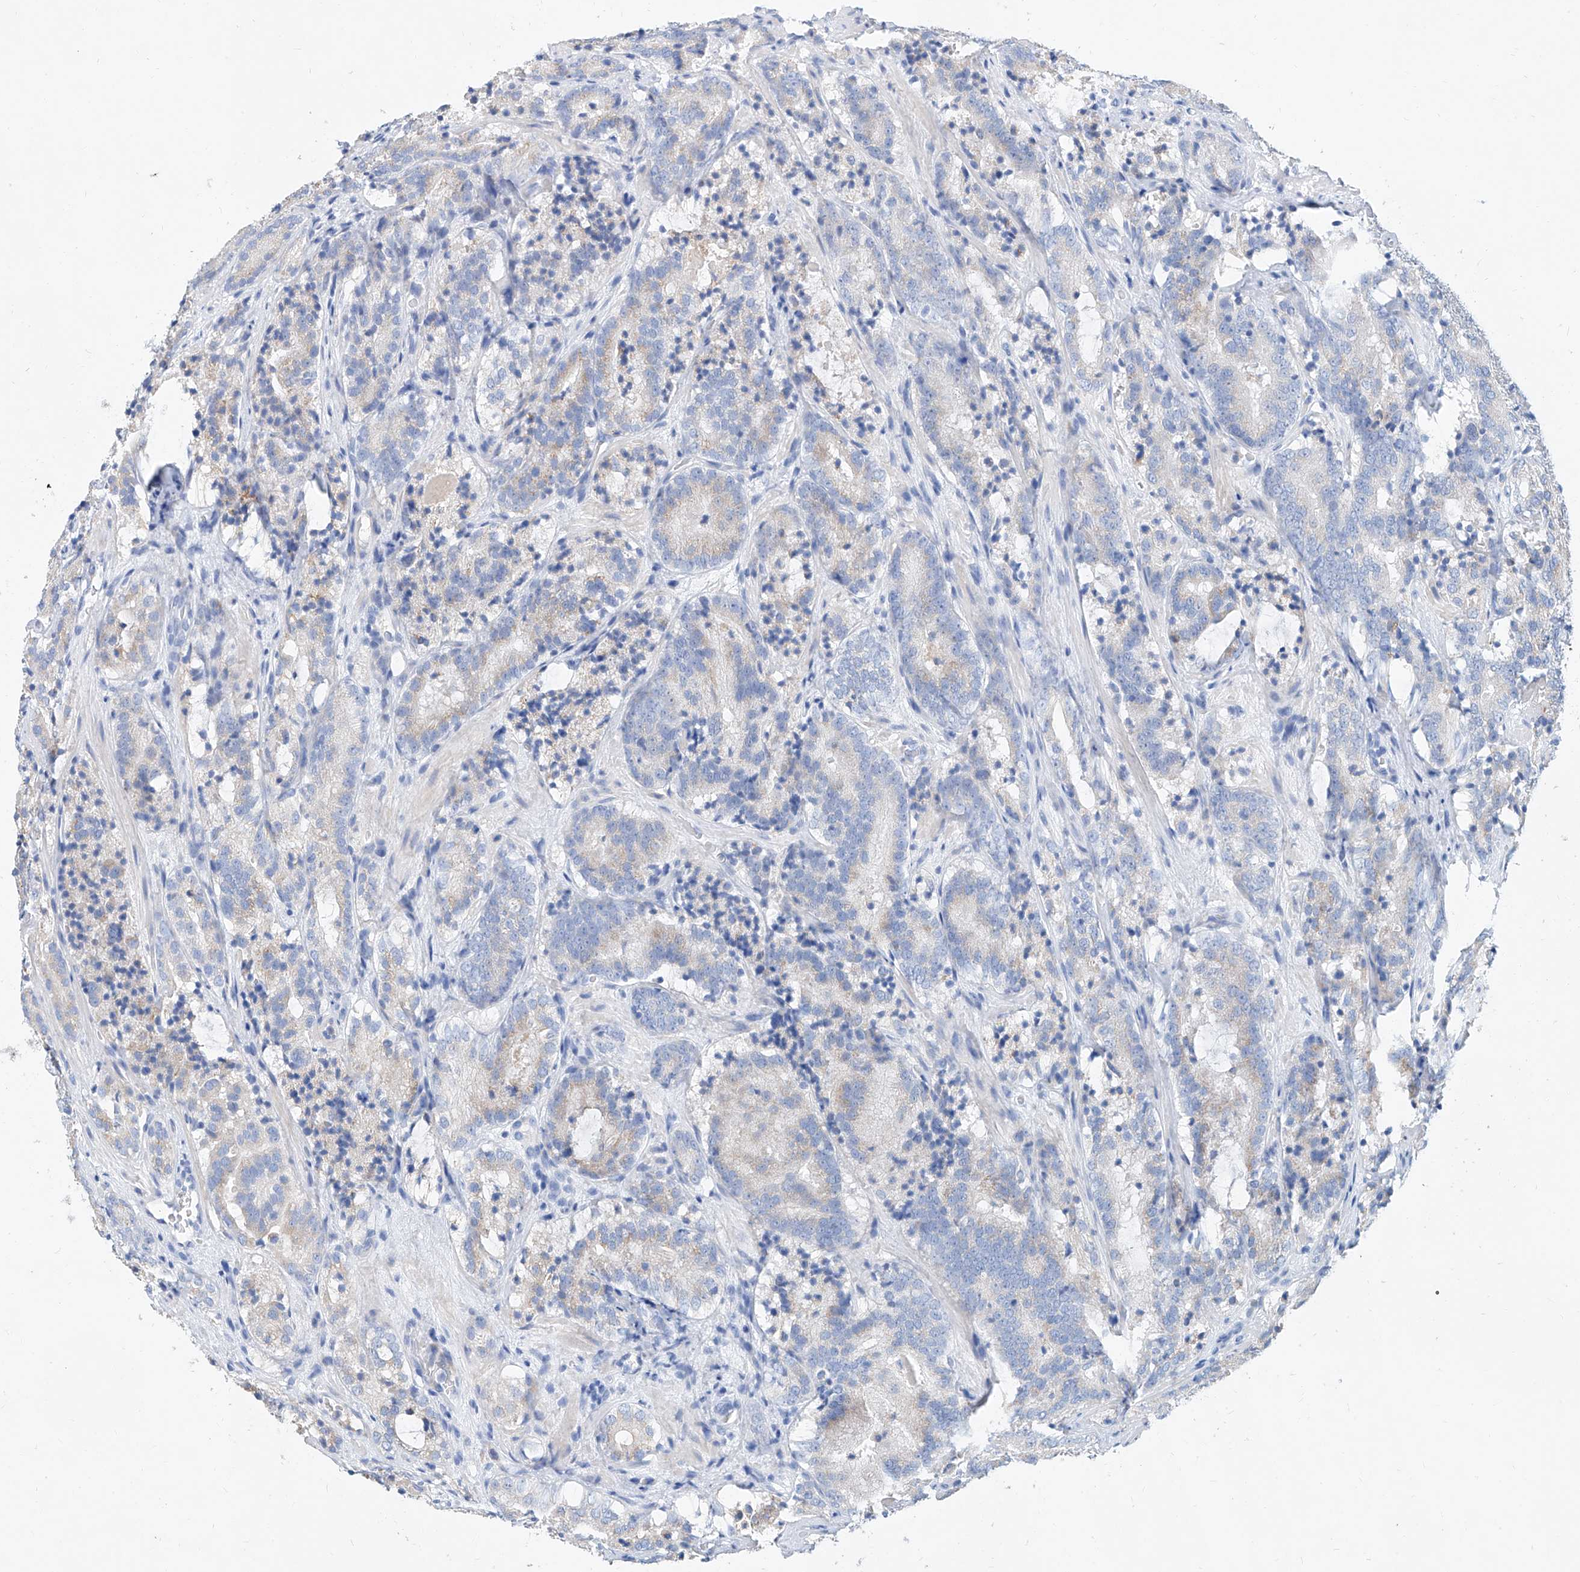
{"staining": {"intensity": "negative", "quantity": "none", "location": "none"}, "tissue": "prostate cancer", "cell_type": "Tumor cells", "image_type": "cancer", "snomed": [{"axis": "morphology", "description": "Adenocarcinoma, High grade"}, {"axis": "topography", "description": "Prostate"}], "caption": "Immunohistochemical staining of prostate cancer (high-grade adenocarcinoma) exhibits no significant expression in tumor cells.", "gene": "SLC25A29", "patient": {"sex": "male", "age": 57}}